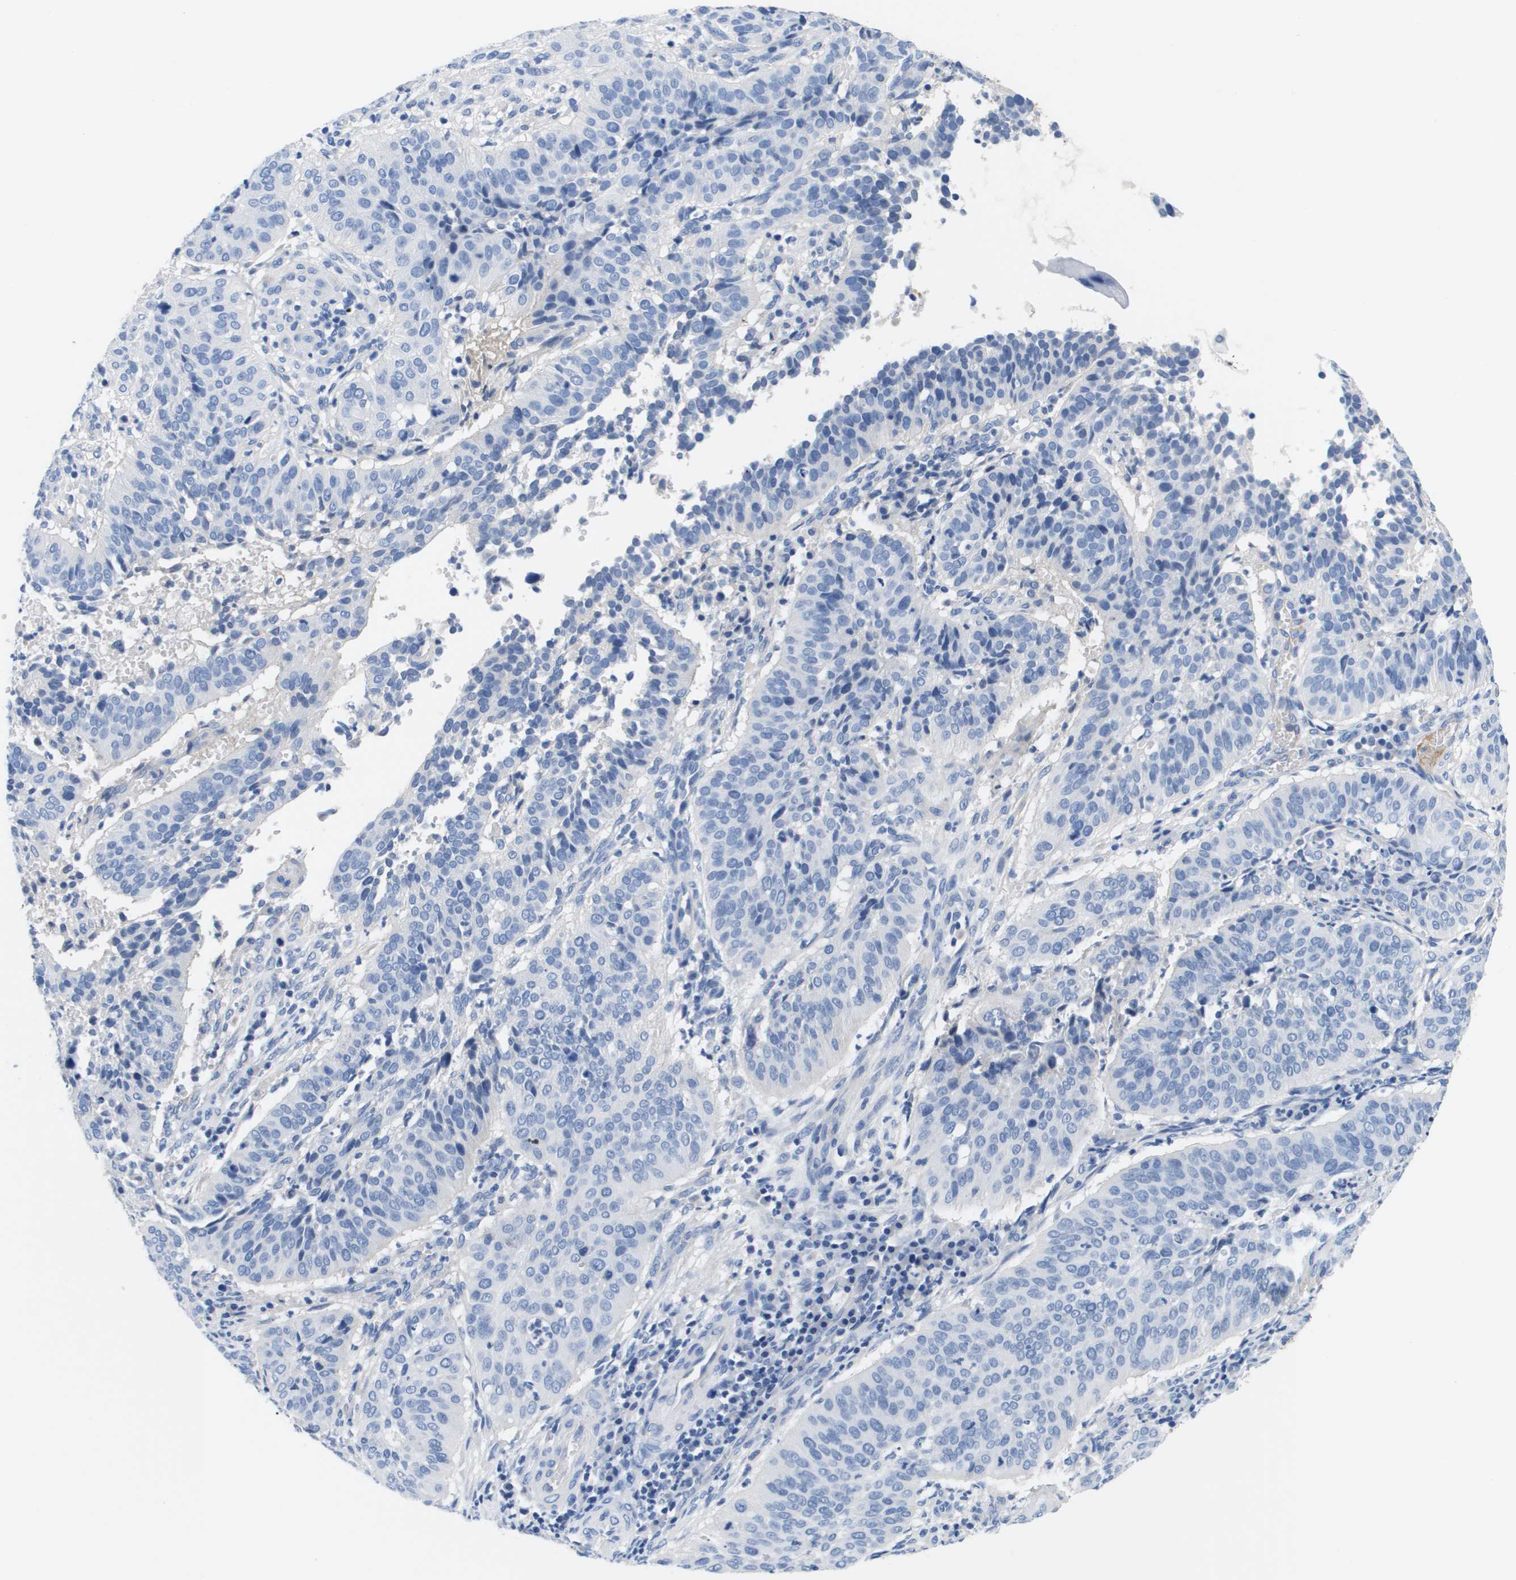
{"staining": {"intensity": "negative", "quantity": "none", "location": "none"}, "tissue": "cervical cancer", "cell_type": "Tumor cells", "image_type": "cancer", "snomed": [{"axis": "morphology", "description": "Normal tissue, NOS"}, {"axis": "morphology", "description": "Squamous cell carcinoma, NOS"}, {"axis": "topography", "description": "Cervix"}], "caption": "This is an immunohistochemistry histopathology image of cervical cancer. There is no staining in tumor cells.", "gene": "APOA1", "patient": {"sex": "female", "age": 39}}